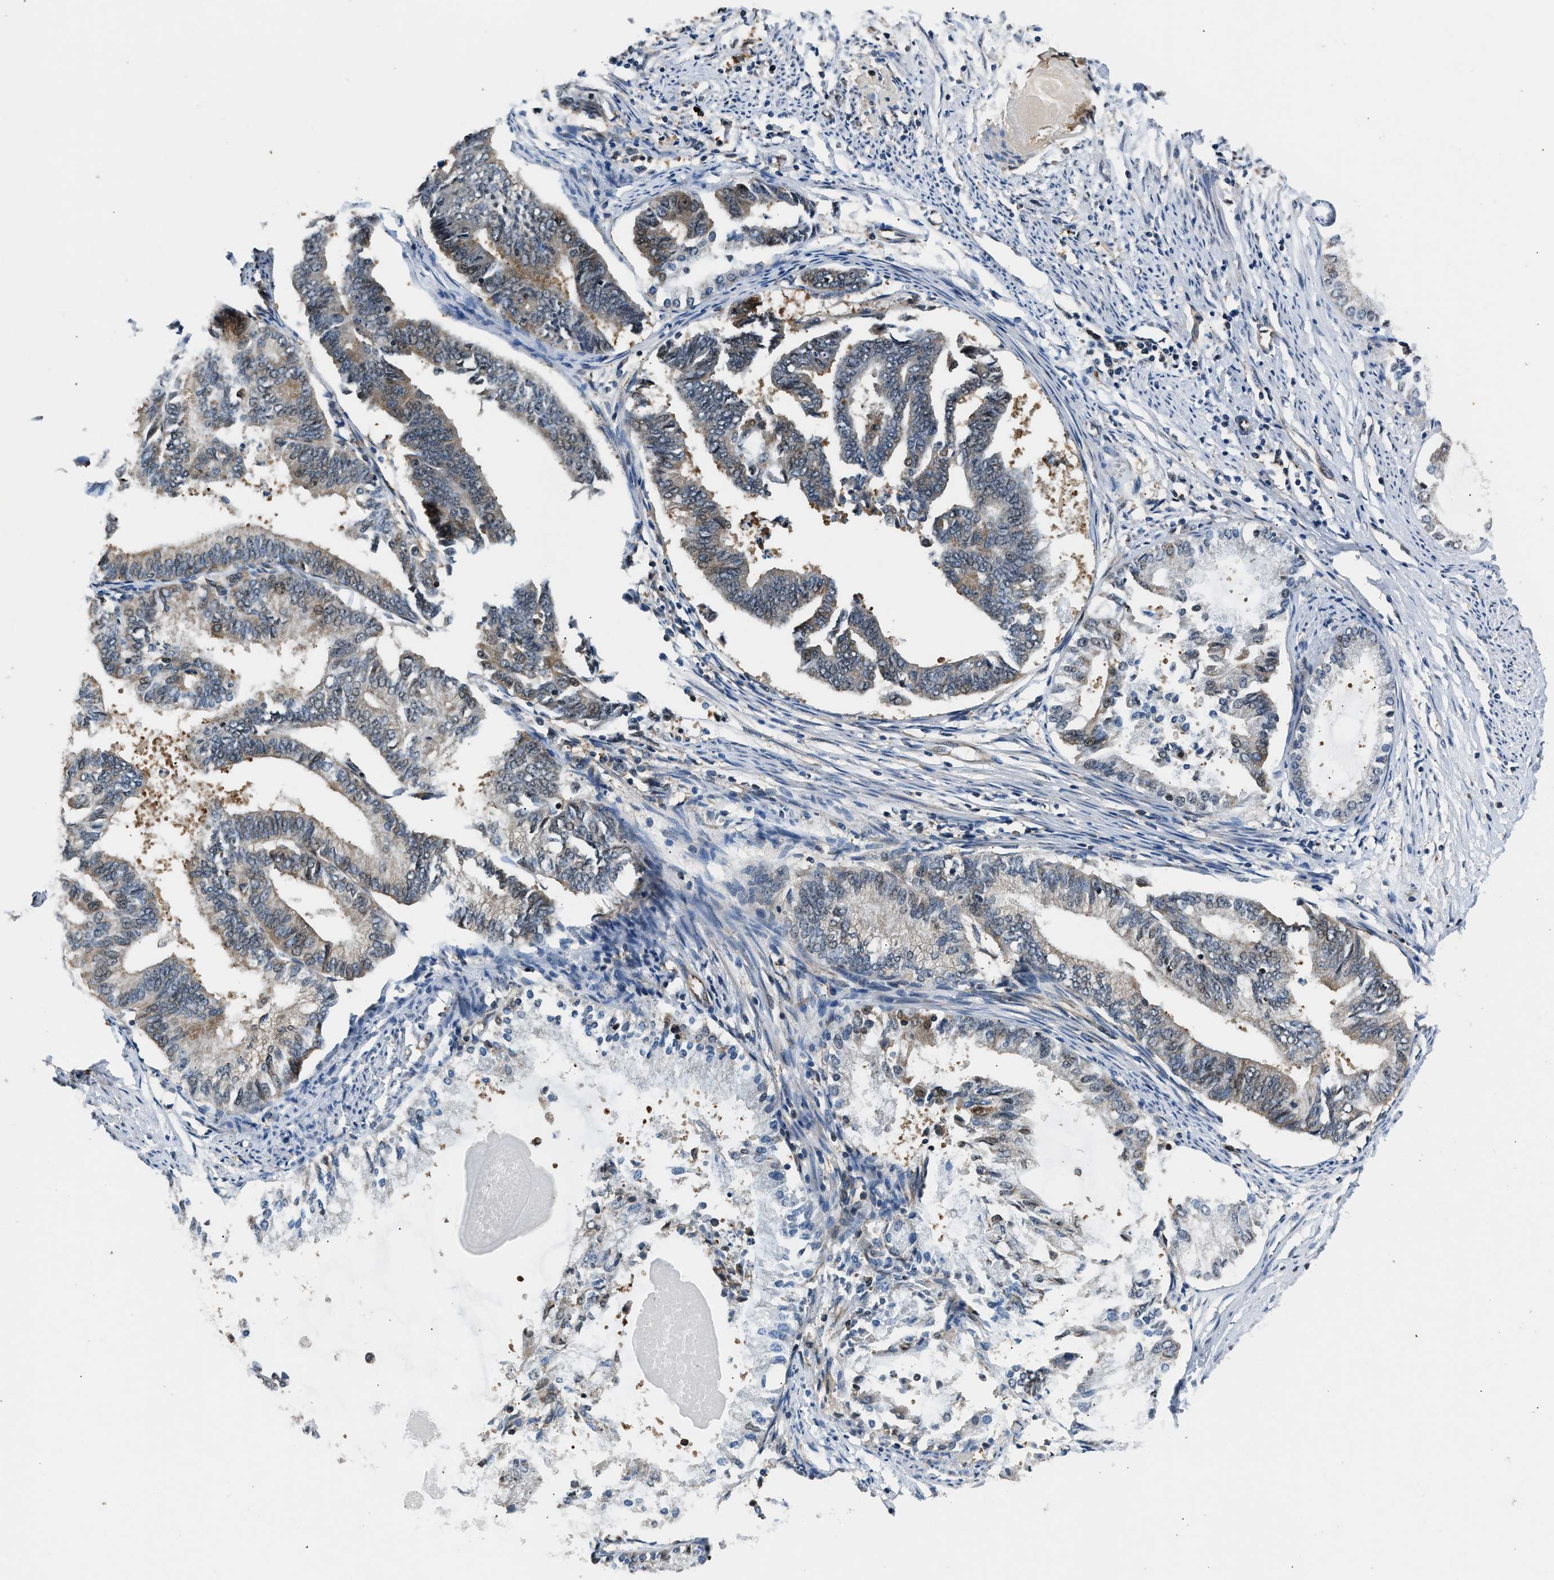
{"staining": {"intensity": "weak", "quantity": "<25%", "location": "cytoplasmic/membranous"}, "tissue": "endometrial cancer", "cell_type": "Tumor cells", "image_type": "cancer", "snomed": [{"axis": "morphology", "description": "Adenocarcinoma, NOS"}, {"axis": "topography", "description": "Endometrium"}], "caption": "Protein analysis of adenocarcinoma (endometrial) displays no significant positivity in tumor cells. Brightfield microscopy of immunohistochemistry stained with DAB (brown) and hematoxylin (blue), captured at high magnification.", "gene": "TUT7", "patient": {"sex": "female", "age": 86}}